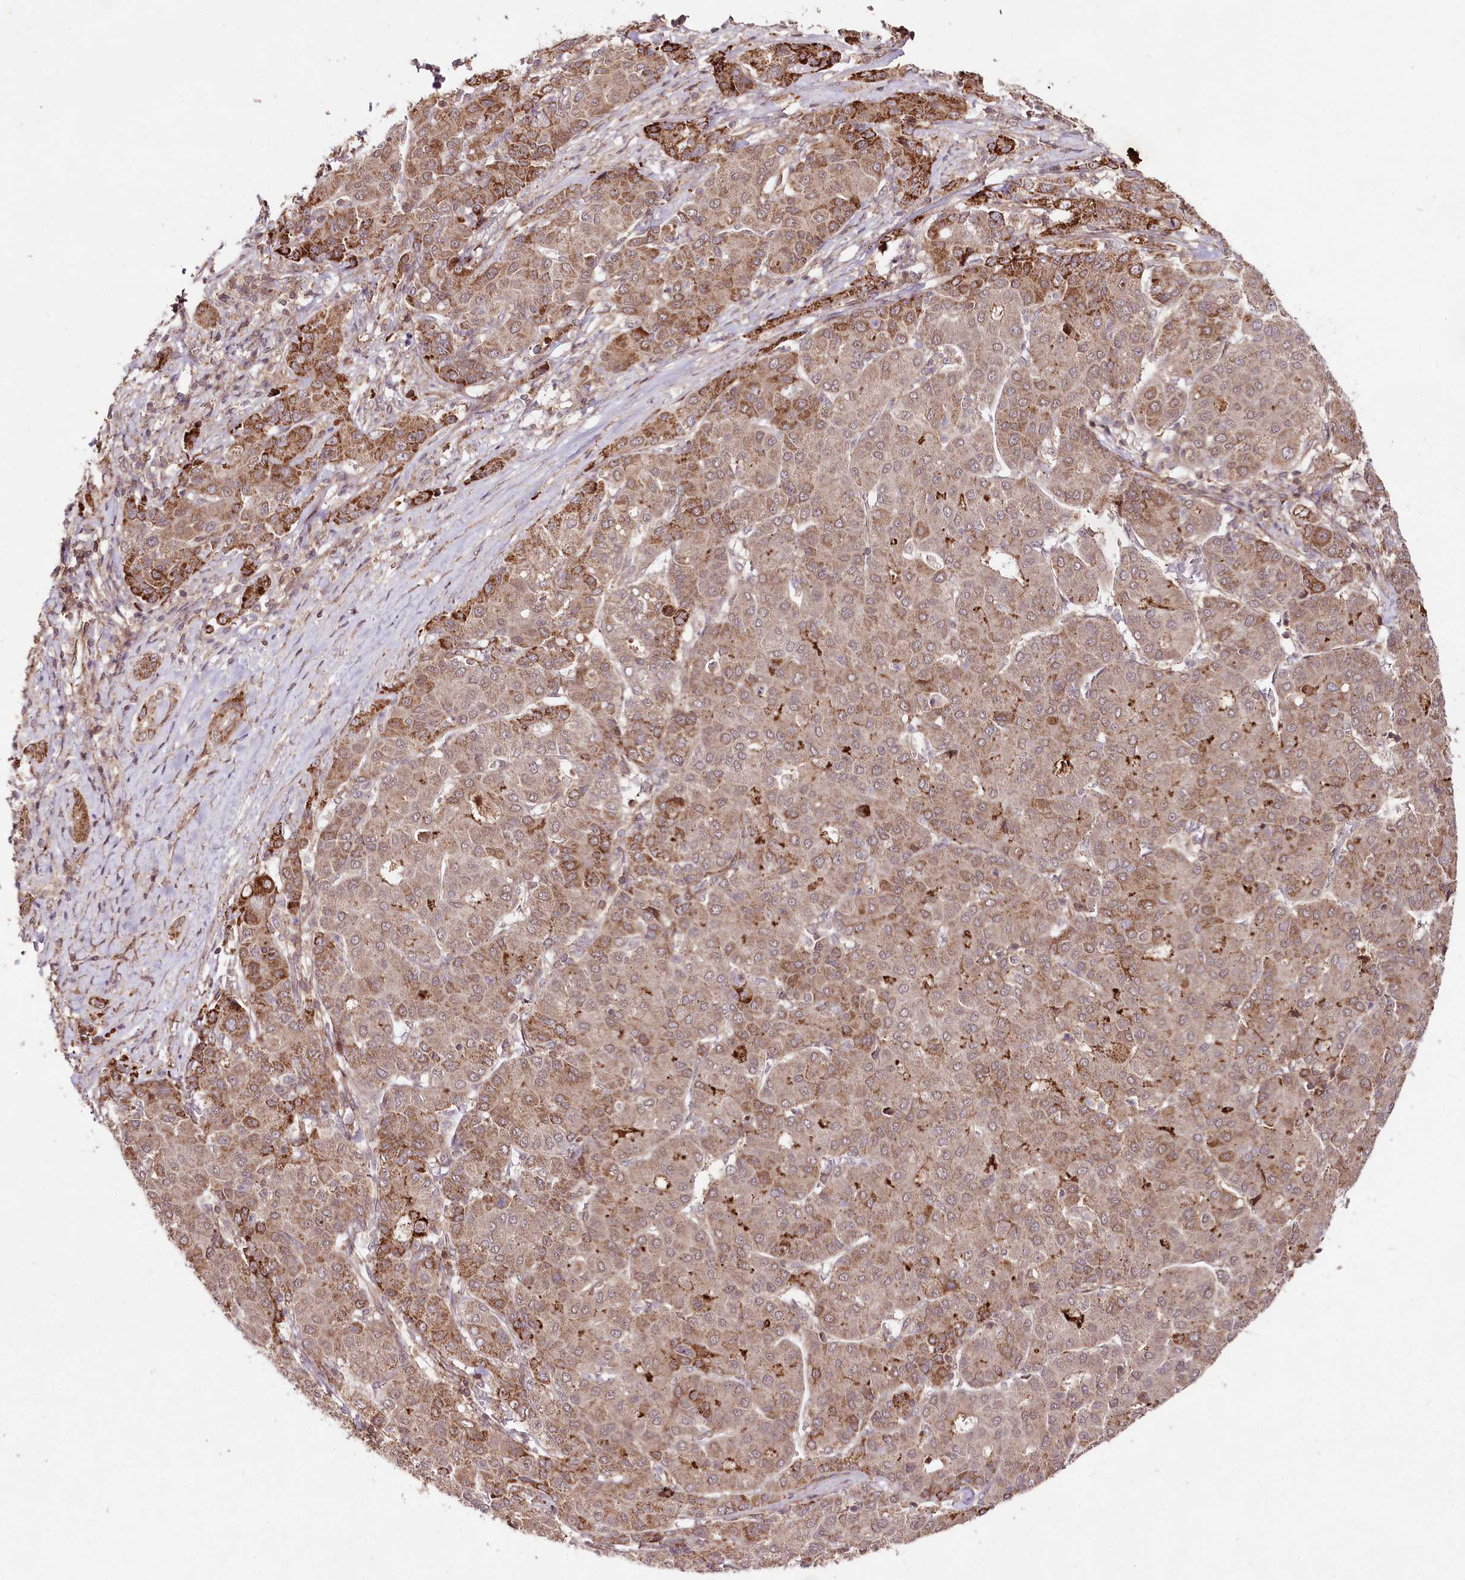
{"staining": {"intensity": "moderate", "quantity": ">75%", "location": "cytoplasmic/membranous"}, "tissue": "liver cancer", "cell_type": "Tumor cells", "image_type": "cancer", "snomed": [{"axis": "morphology", "description": "Carcinoma, Hepatocellular, NOS"}, {"axis": "topography", "description": "Liver"}], "caption": "Protein expression analysis of liver hepatocellular carcinoma demonstrates moderate cytoplasmic/membranous staining in approximately >75% of tumor cells.", "gene": "PHLDB1", "patient": {"sex": "male", "age": 65}}